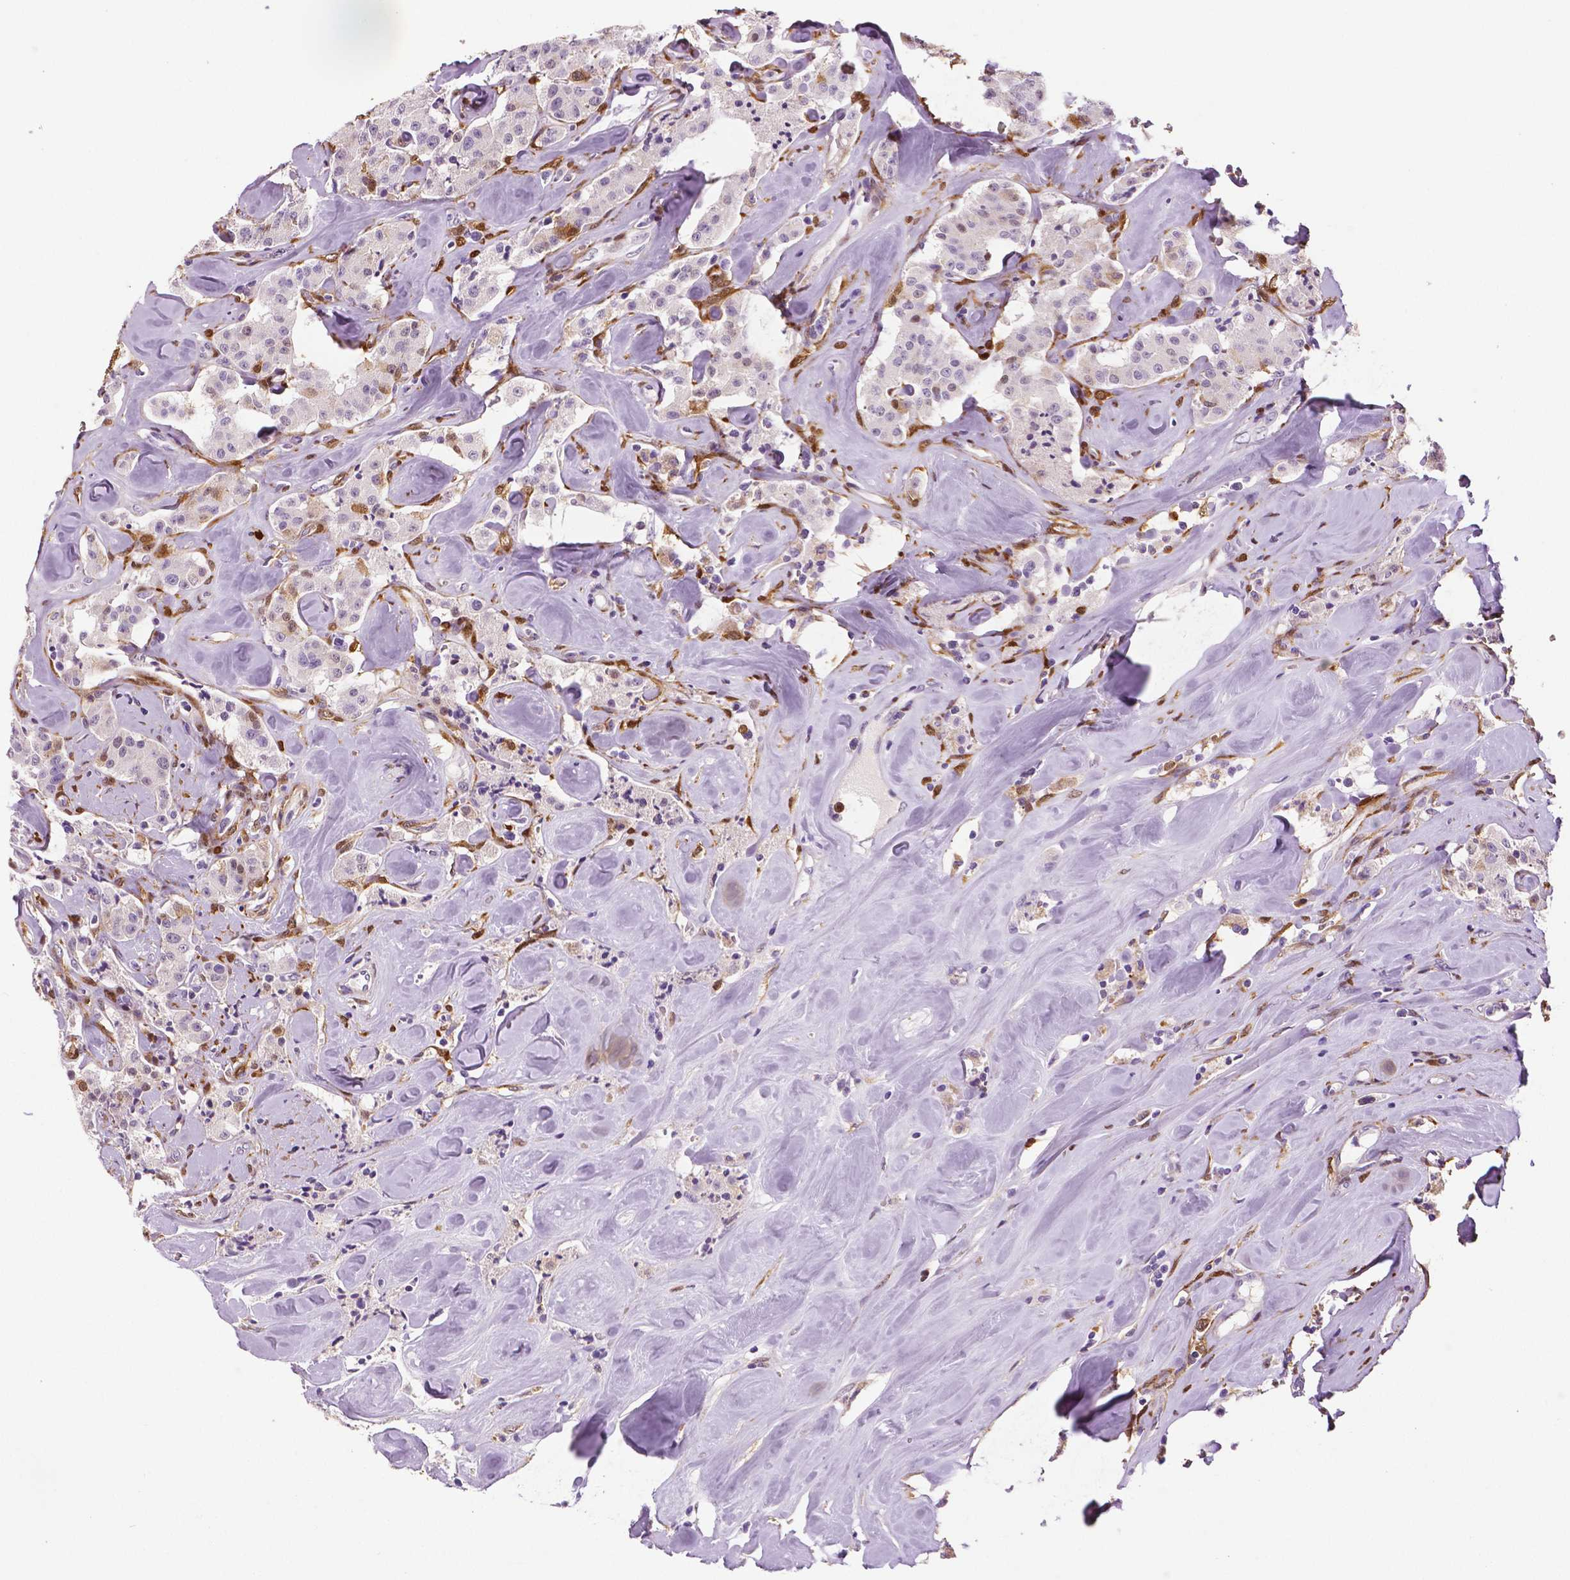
{"staining": {"intensity": "negative", "quantity": "none", "location": "none"}, "tissue": "carcinoid", "cell_type": "Tumor cells", "image_type": "cancer", "snomed": [{"axis": "morphology", "description": "Carcinoid, malignant, NOS"}, {"axis": "topography", "description": "Pancreas"}], "caption": "Carcinoid (malignant) was stained to show a protein in brown. There is no significant positivity in tumor cells. (DAB (3,3'-diaminobenzidine) immunohistochemistry with hematoxylin counter stain).", "gene": "PHGDH", "patient": {"sex": "male", "age": 41}}